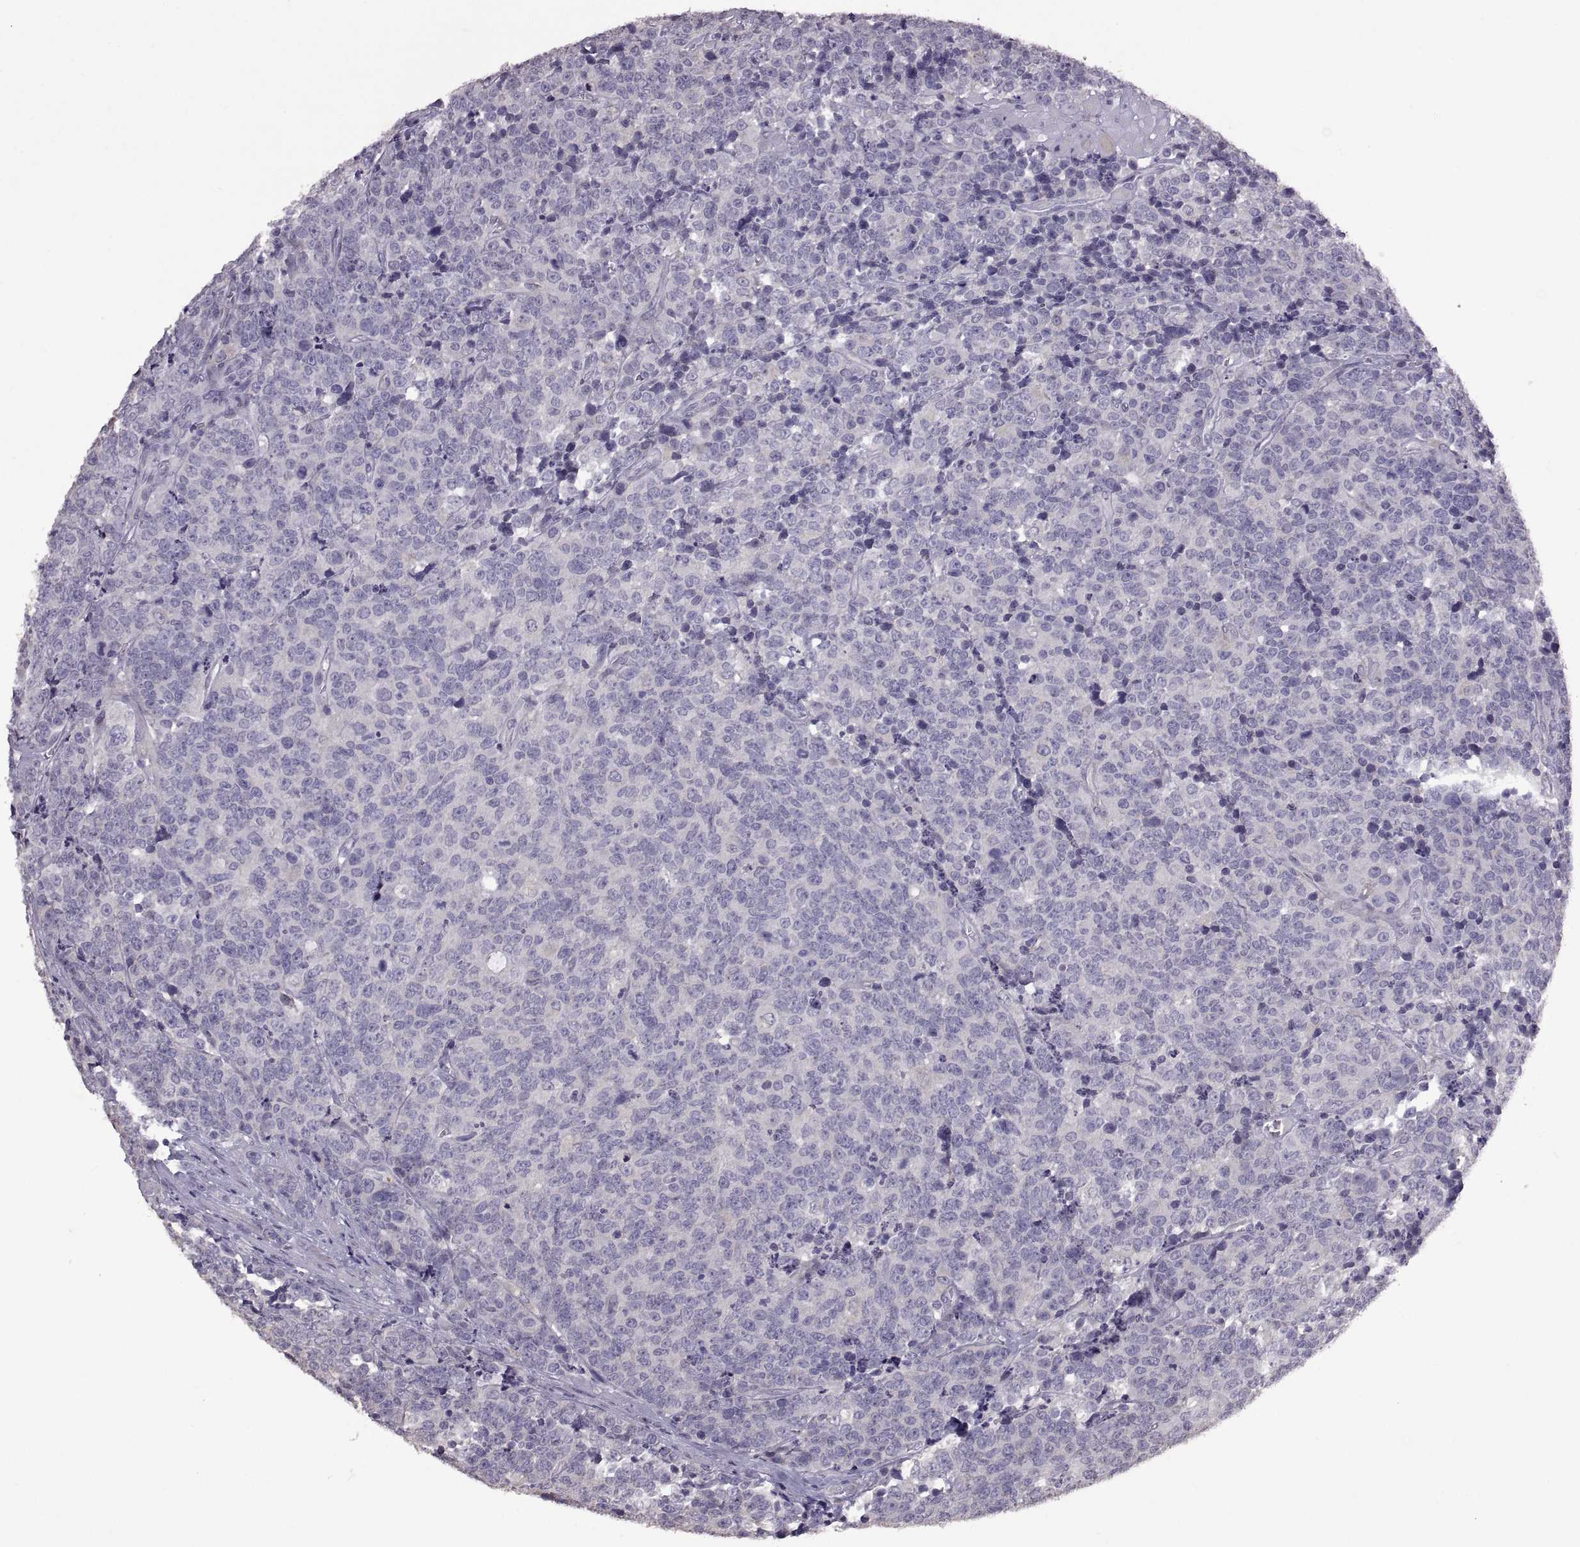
{"staining": {"intensity": "negative", "quantity": "none", "location": "none"}, "tissue": "prostate cancer", "cell_type": "Tumor cells", "image_type": "cancer", "snomed": [{"axis": "morphology", "description": "Adenocarcinoma, NOS"}, {"axis": "topography", "description": "Prostate"}], "caption": "Tumor cells are negative for protein expression in human prostate adenocarcinoma.", "gene": "DEFB136", "patient": {"sex": "male", "age": 67}}